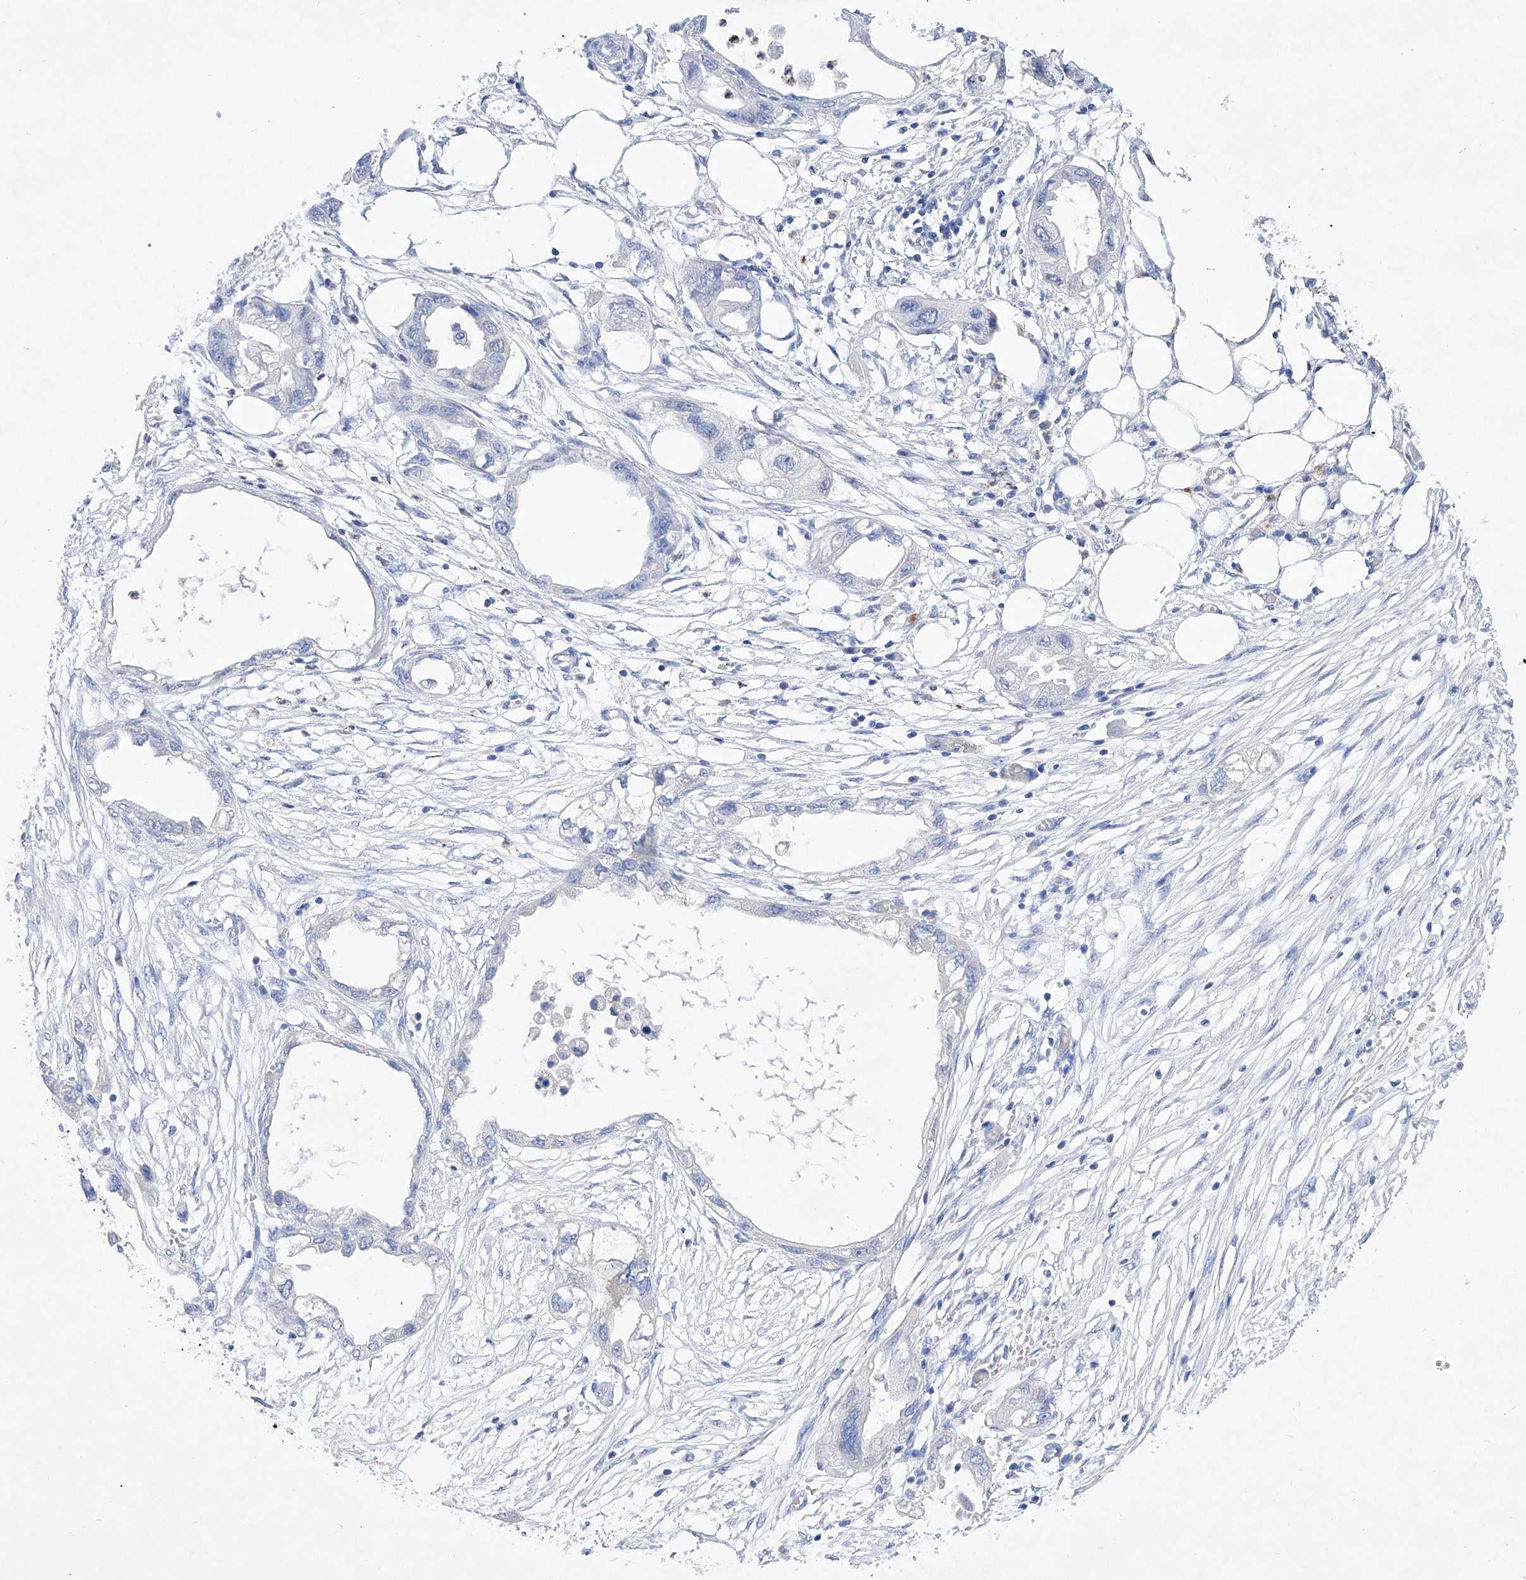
{"staining": {"intensity": "negative", "quantity": "none", "location": "none"}, "tissue": "endometrial cancer", "cell_type": "Tumor cells", "image_type": "cancer", "snomed": [{"axis": "morphology", "description": "Adenocarcinoma, NOS"}, {"axis": "morphology", "description": "Adenocarcinoma, metastatic, NOS"}, {"axis": "topography", "description": "Adipose tissue"}, {"axis": "topography", "description": "Endometrium"}], "caption": "The histopathology image demonstrates no significant staining in tumor cells of endometrial cancer.", "gene": "TM7SF2", "patient": {"sex": "female", "age": 67}}